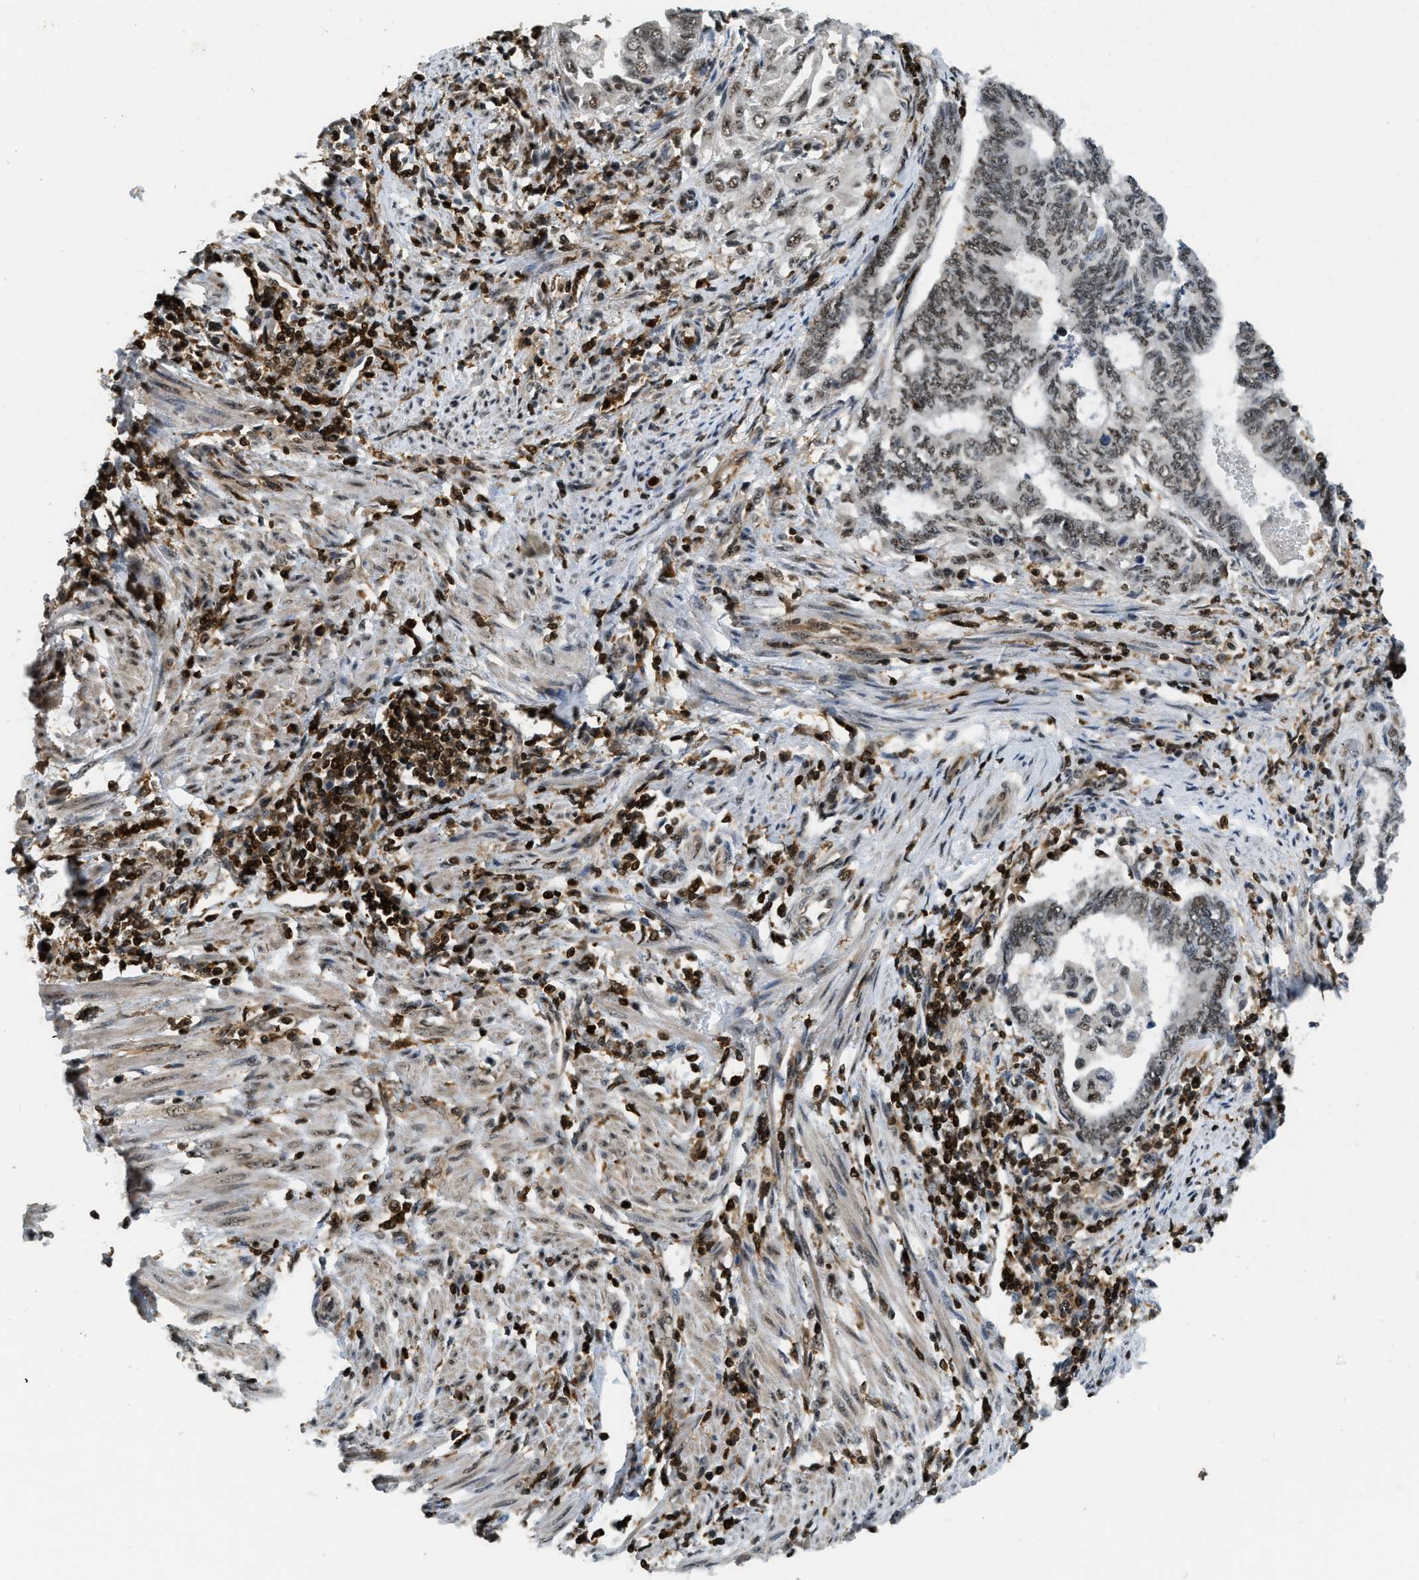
{"staining": {"intensity": "weak", "quantity": "25%-75%", "location": "nuclear"}, "tissue": "endometrial cancer", "cell_type": "Tumor cells", "image_type": "cancer", "snomed": [{"axis": "morphology", "description": "Adenocarcinoma, NOS"}, {"axis": "topography", "description": "Uterus"}, {"axis": "topography", "description": "Endometrium"}], "caption": "Immunohistochemical staining of endometrial adenocarcinoma displays low levels of weak nuclear expression in about 25%-75% of tumor cells. (Stains: DAB (3,3'-diaminobenzidine) in brown, nuclei in blue, Microscopy: brightfield microscopy at high magnification).", "gene": "E2F1", "patient": {"sex": "female", "age": 70}}